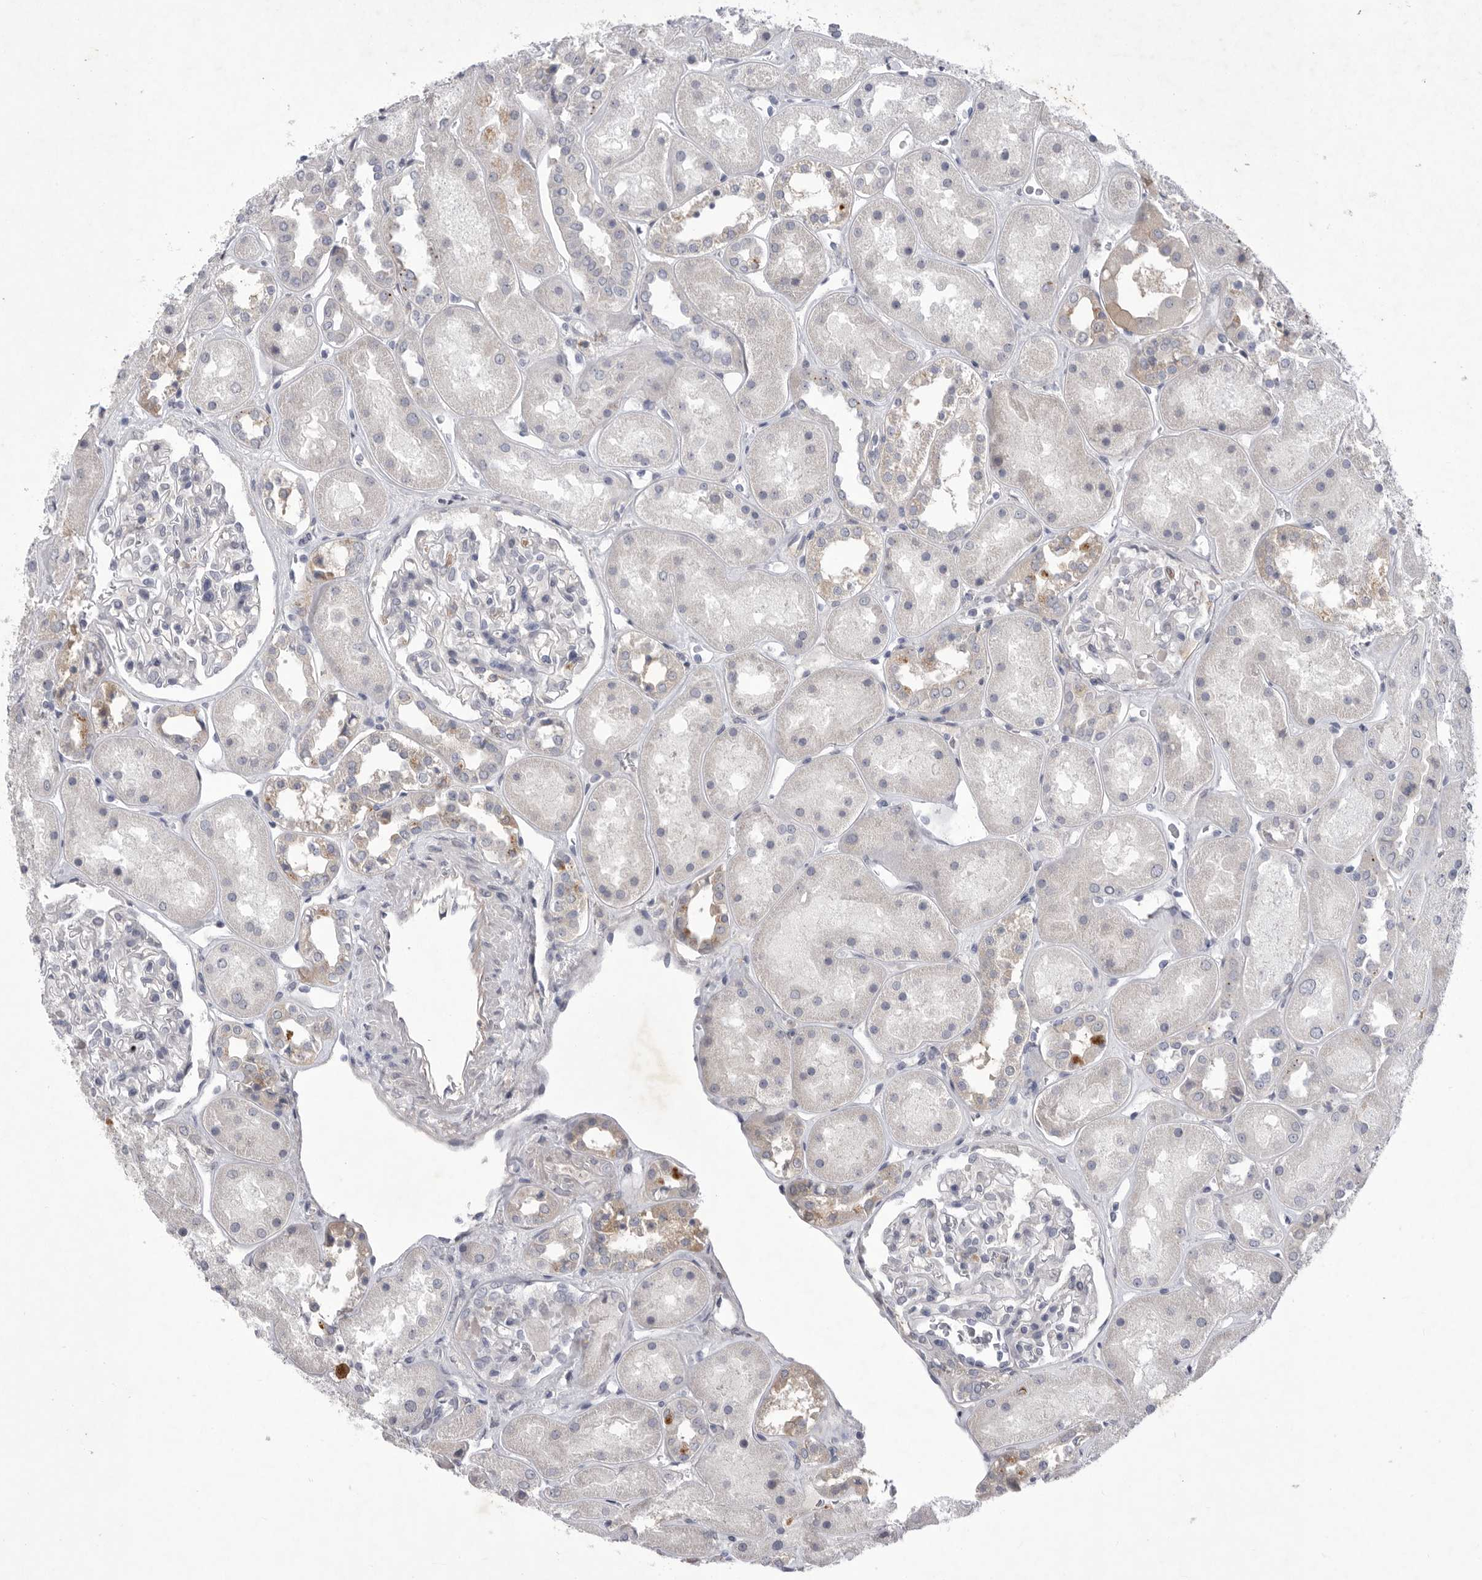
{"staining": {"intensity": "negative", "quantity": "none", "location": "none"}, "tissue": "kidney", "cell_type": "Cells in glomeruli", "image_type": "normal", "snomed": [{"axis": "morphology", "description": "Normal tissue, NOS"}, {"axis": "topography", "description": "Kidney"}], "caption": "DAB (3,3'-diaminobenzidine) immunohistochemical staining of normal human kidney reveals no significant positivity in cells in glomeruli.", "gene": "SIGLEC10", "patient": {"sex": "male", "age": 70}}